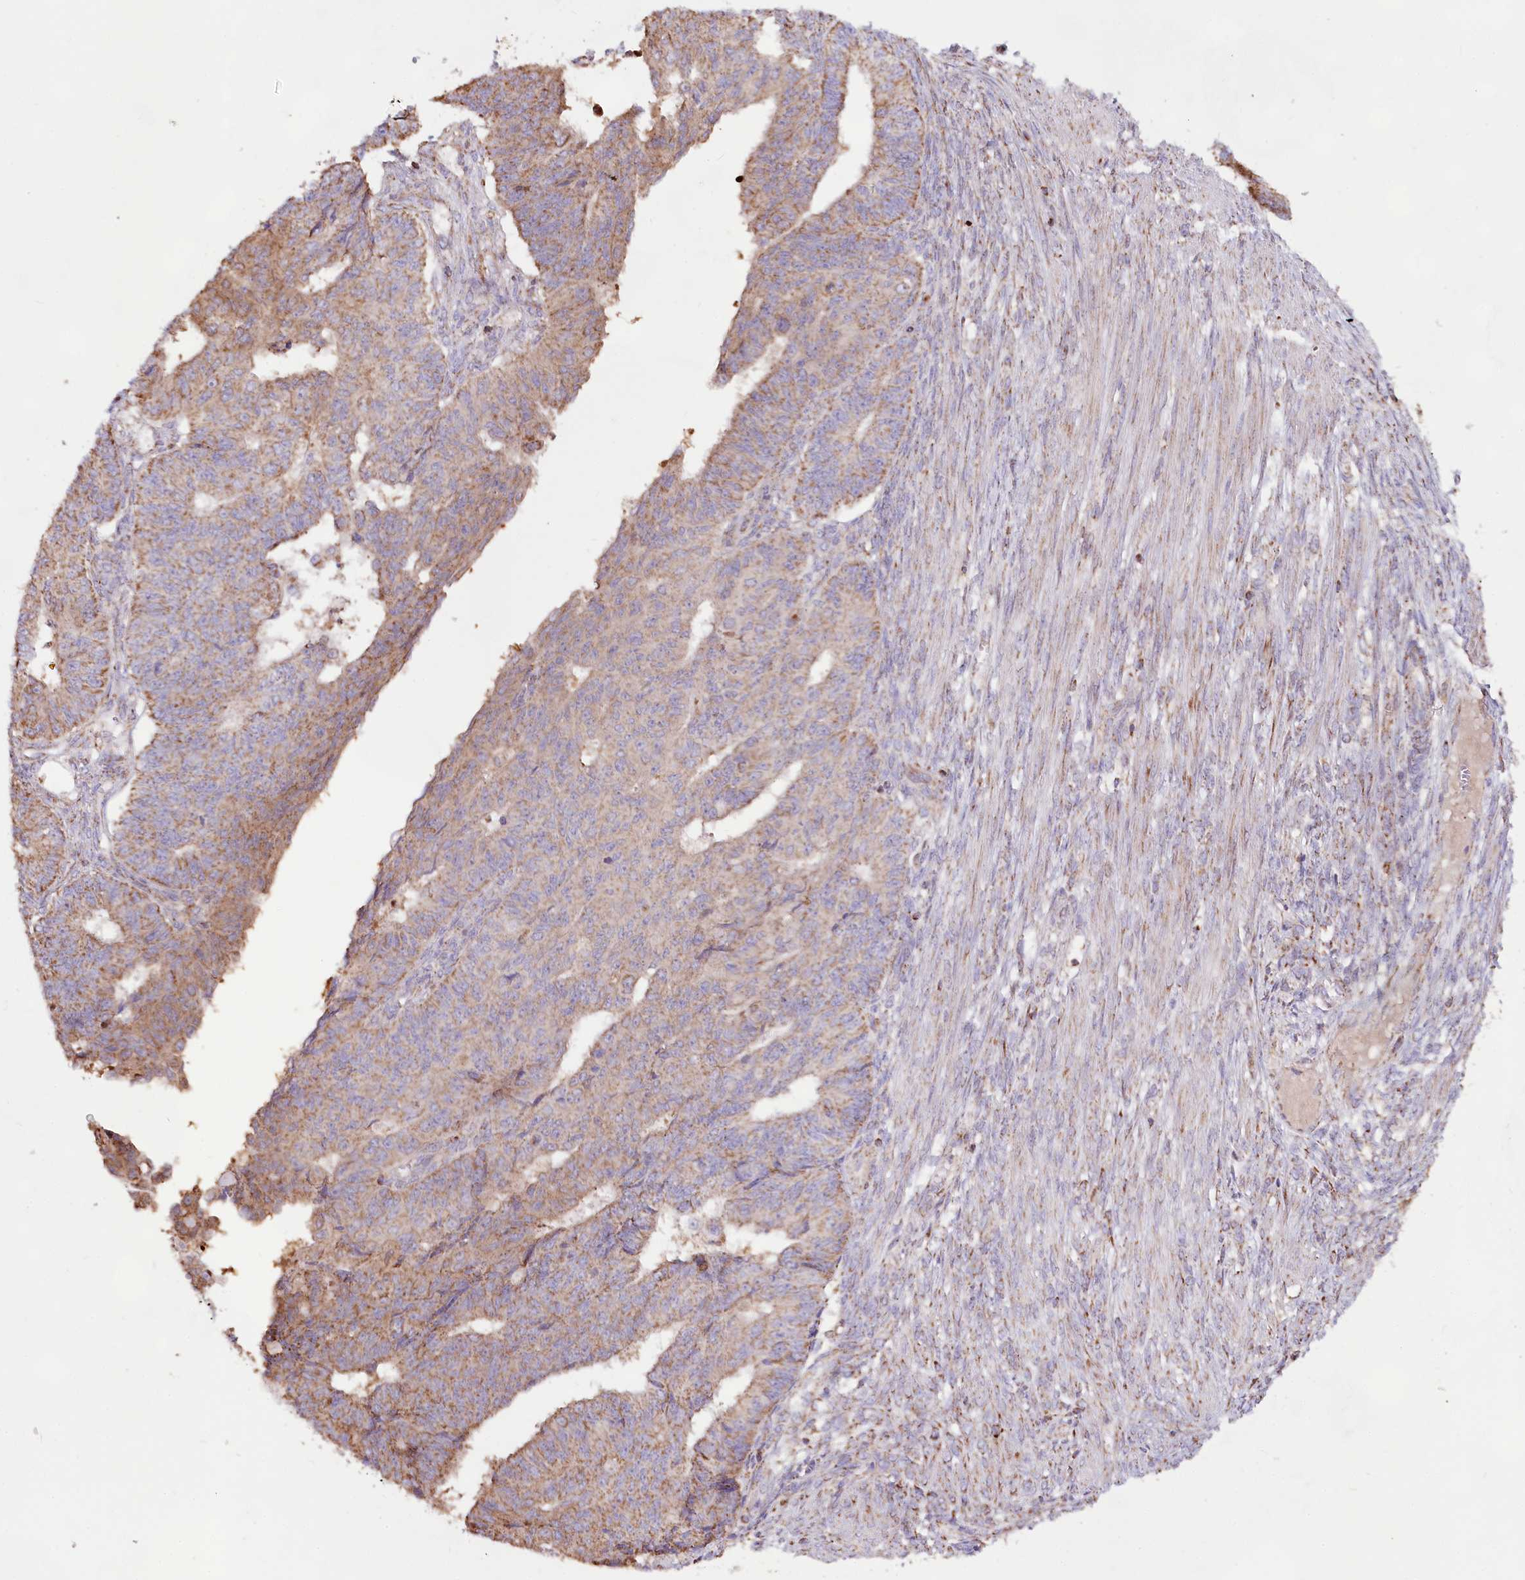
{"staining": {"intensity": "weak", "quantity": ">75%", "location": "cytoplasmic/membranous"}, "tissue": "endometrial cancer", "cell_type": "Tumor cells", "image_type": "cancer", "snomed": [{"axis": "morphology", "description": "Adenocarcinoma, NOS"}, {"axis": "topography", "description": "Endometrium"}], "caption": "Adenocarcinoma (endometrial) tissue reveals weak cytoplasmic/membranous expression in approximately >75% of tumor cells", "gene": "TASOR2", "patient": {"sex": "female", "age": 32}}